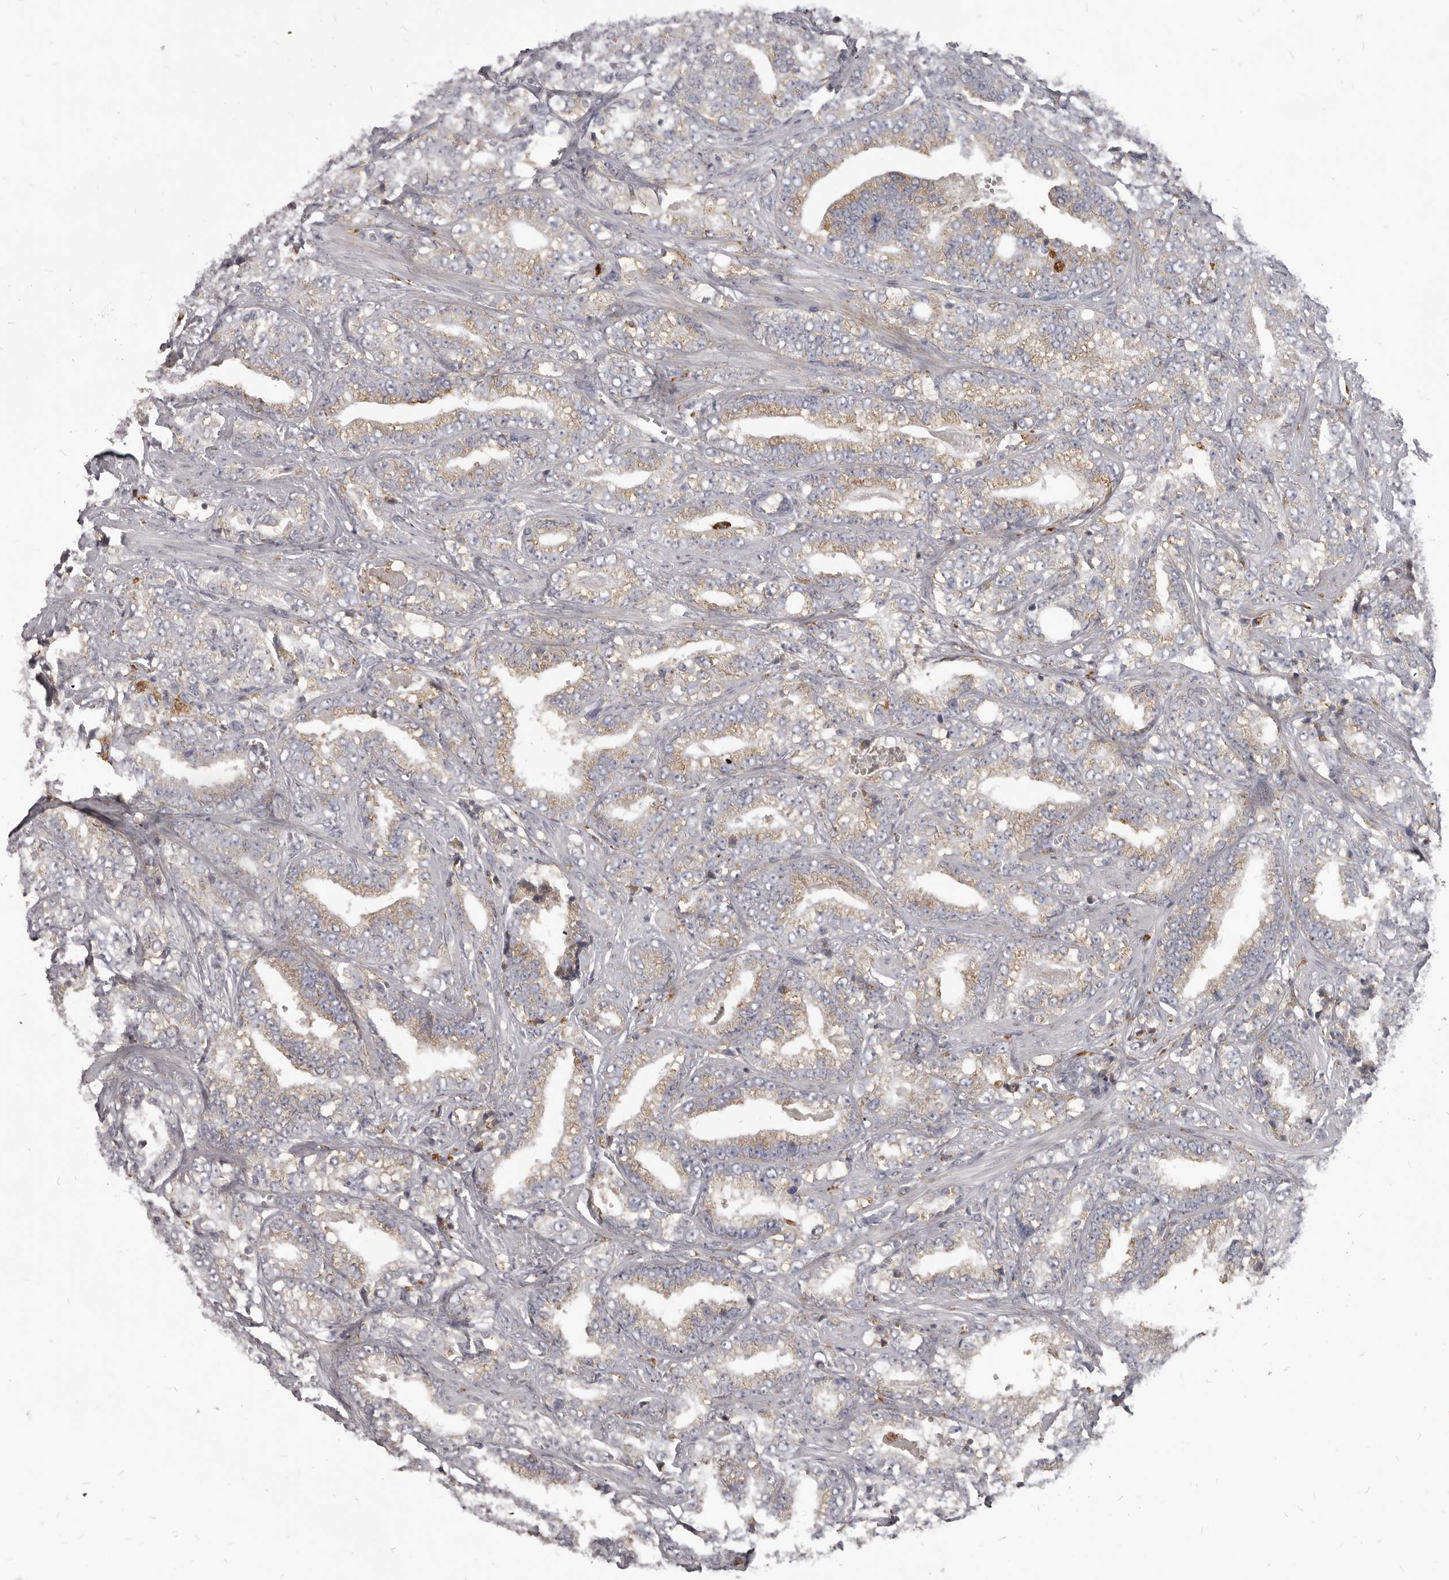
{"staining": {"intensity": "weak", "quantity": "25%-75%", "location": "cytoplasmic/membranous"}, "tissue": "prostate cancer", "cell_type": "Tumor cells", "image_type": "cancer", "snomed": [{"axis": "morphology", "description": "Adenocarcinoma, High grade"}, {"axis": "topography", "description": "Prostate and seminal vesicle, NOS"}], "caption": "This photomicrograph displays IHC staining of high-grade adenocarcinoma (prostate), with low weak cytoplasmic/membranous staining in approximately 25%-75% of tumor cells.", "gene": "PI4K2A", "patient": {"sex": "male", "age": 67}}